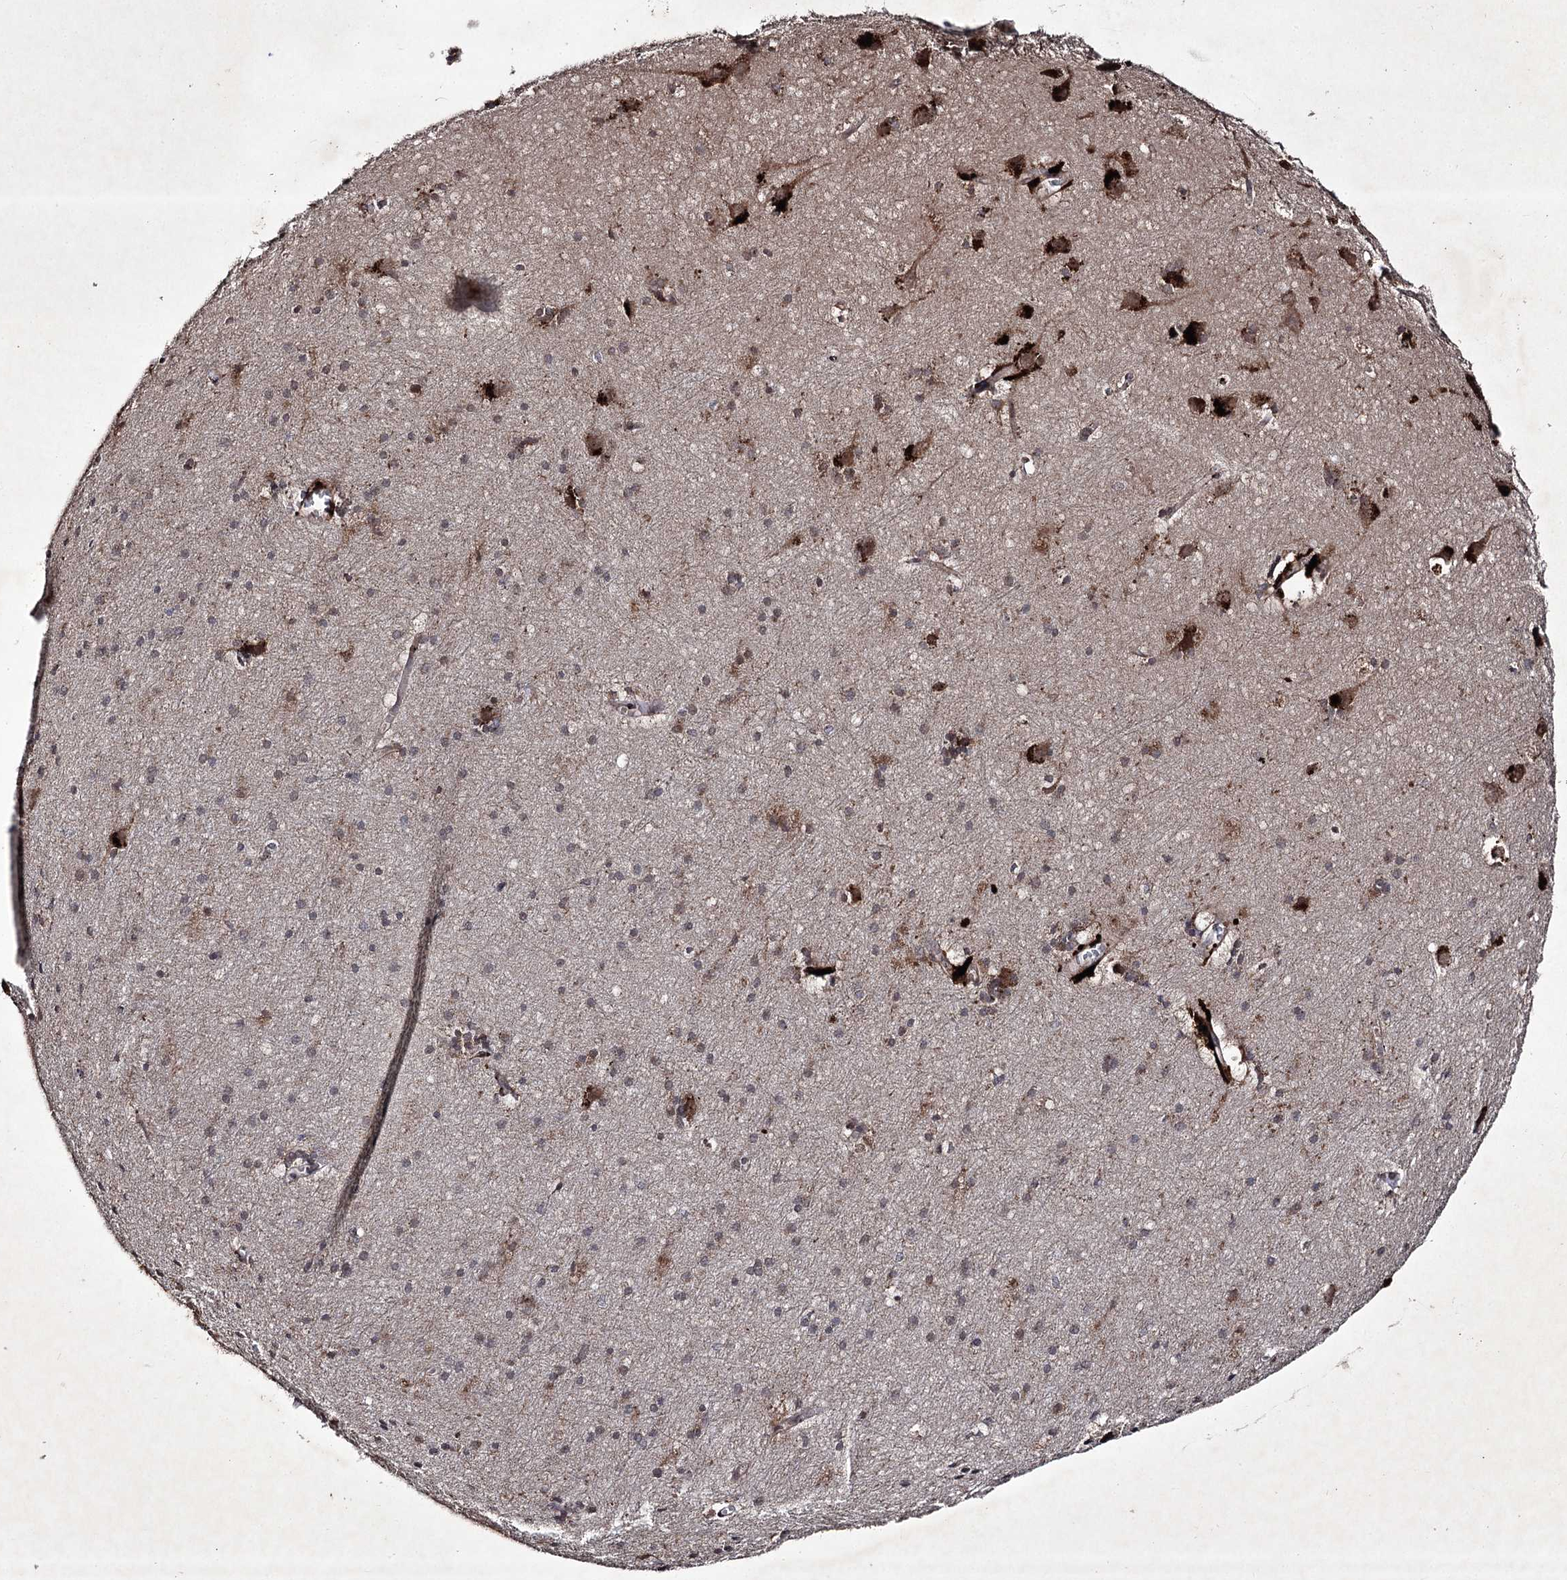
{"staining": {"intensity": "moderate", "quantity": ">75%", "location": "cytoplasmic/membranous"}, "tissue": "cerebral cortex", "cell_type": "Endothelial cells", "image_type": "normal", "snomed": [{"axis": "morphology", "description": "Normal tissue, NOS"}, {"axis": "topography", "description": "Cerebral cortex"}], "caption": "Immunohistochemical staining of normal cerebral cortex reveals medium levels of moderate cytoplasmic/membranous positivity in about >75% of endothelial cells.", "gene": "ALG9", "patient": {"sex": "male", "age": 54}}